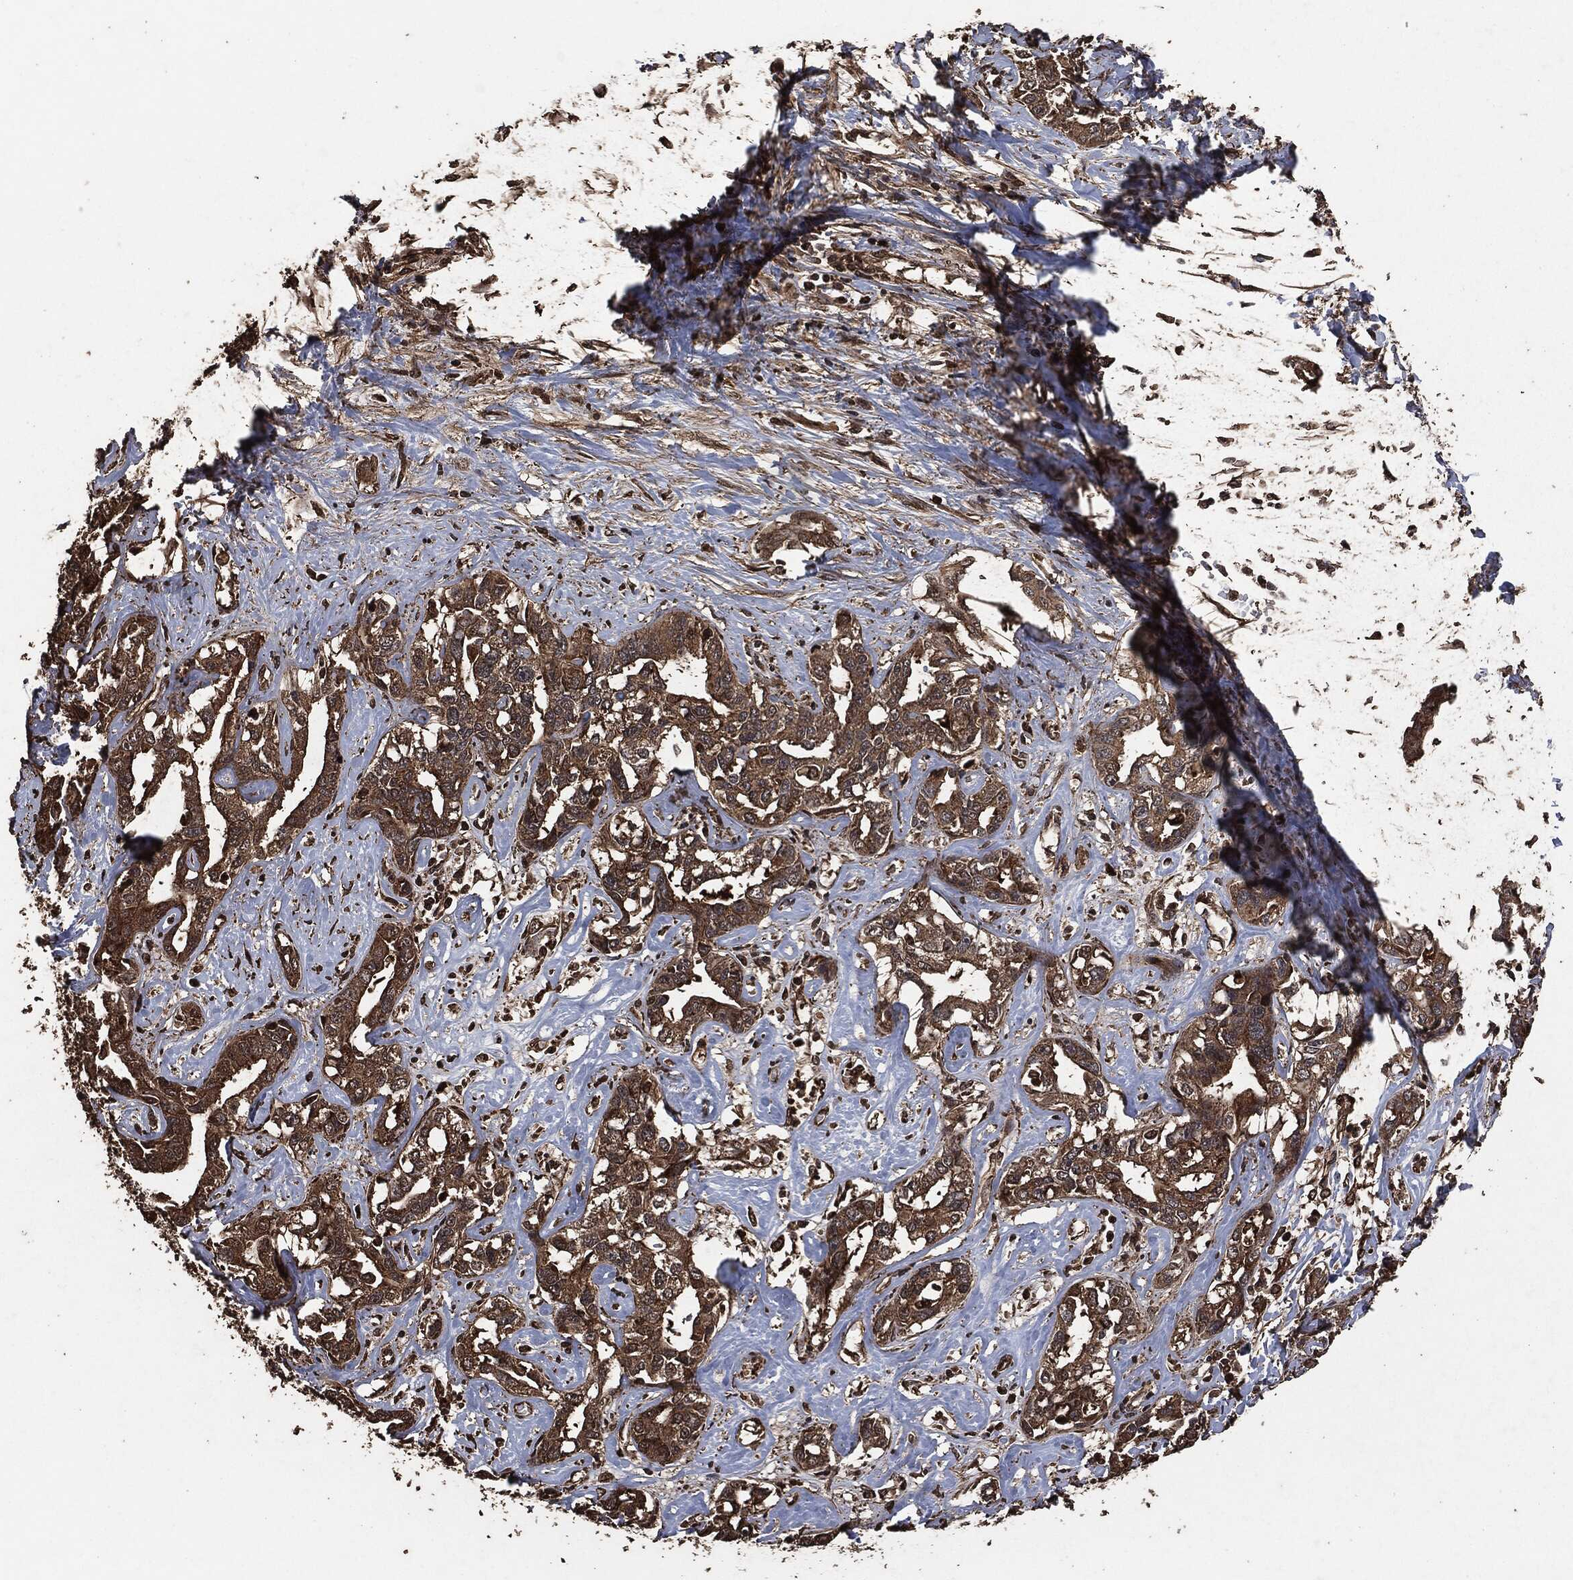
{"staining": {"intensity": "strong", "quantity": ">75%", "location": "cytoplasmic/membranous"}, "tissue": "liver cancer", "cell_type": "Tumor cells", "image_type": "cancer", "snomed": [{"axis": "morphology", "description": "Cholangiocarcinoma"}, {"axis": "topography", "description": "Liver"}], "caption": "Human cholangiocarcinoma (liver) stained with a protein marker displays strong staining in tumor cells.", "gene": "HRAS", "patient": {"sex": "male", "age": 59}}